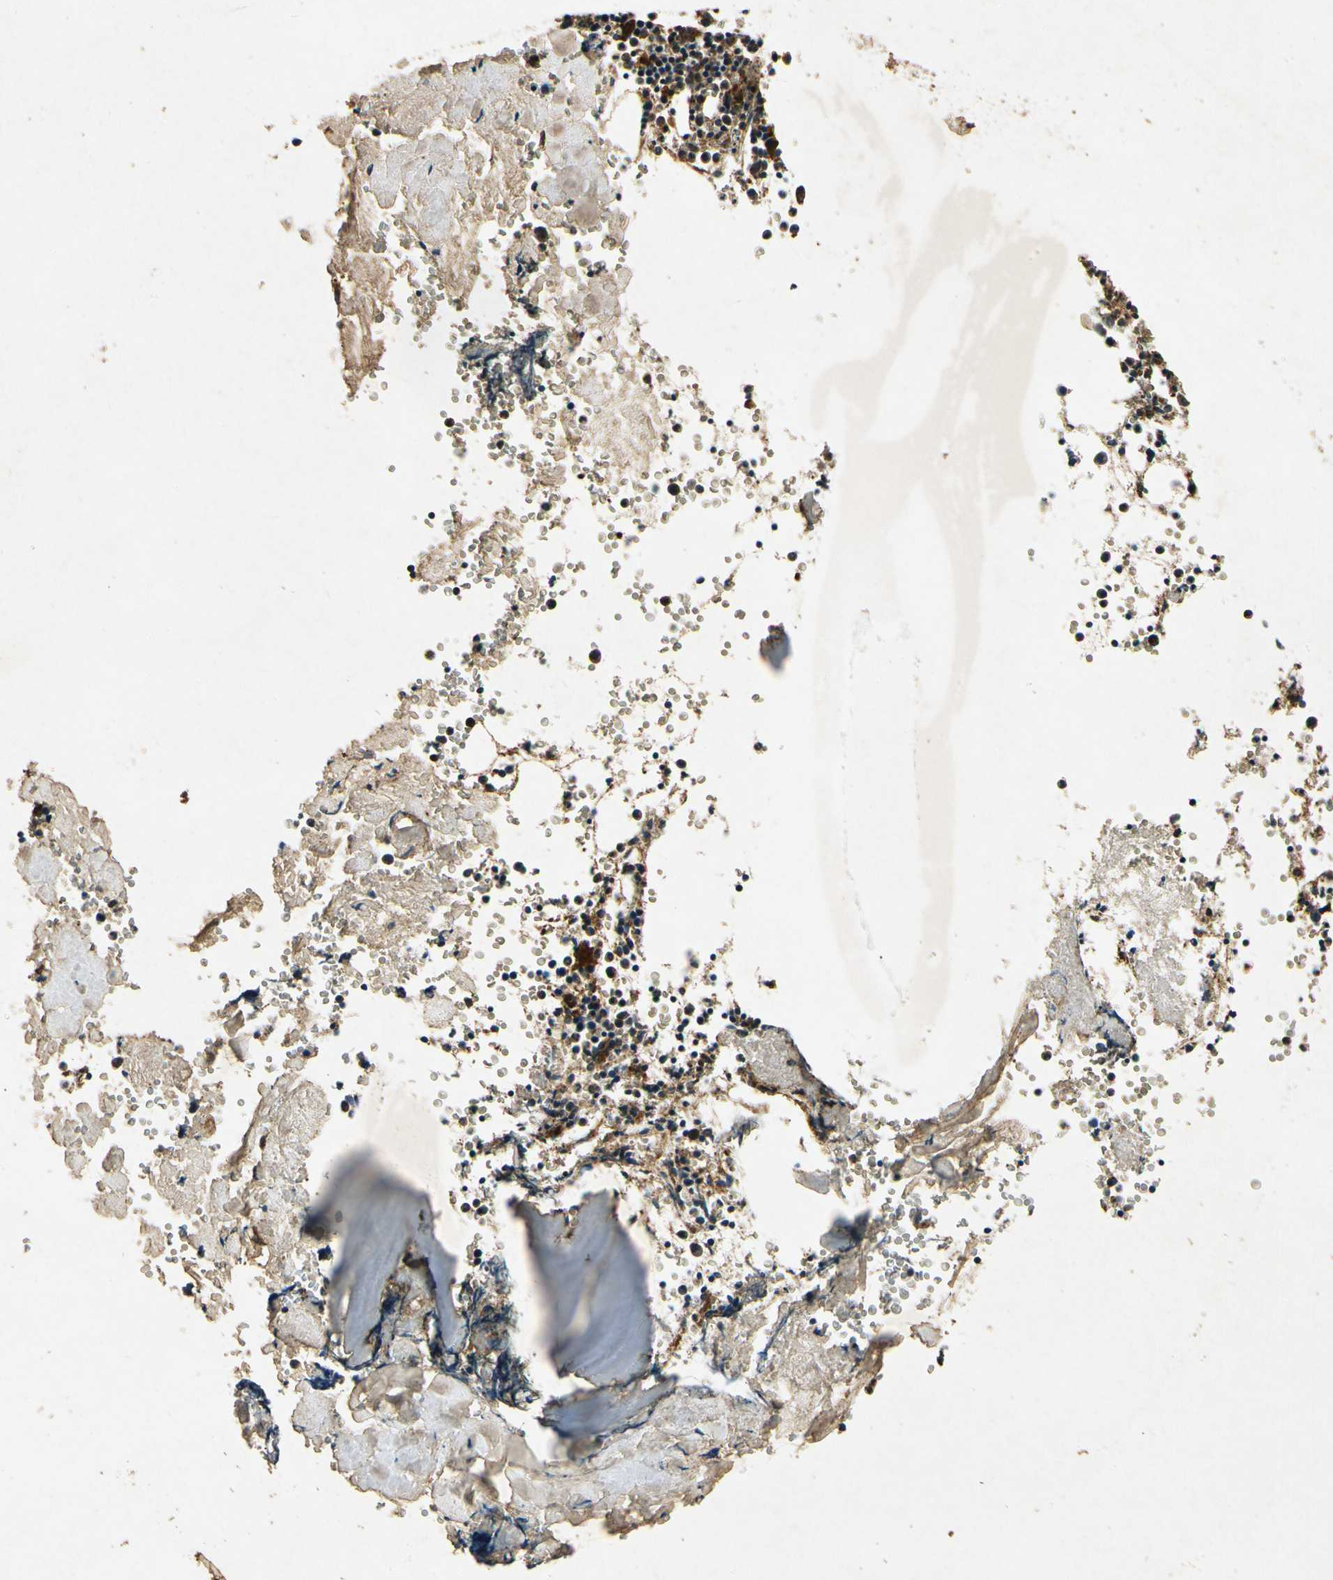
{"staining": {"intensity": "strong", "quantity": "25%-75%", "location": "cytoplasmic/membranous"}, "tissue": "bone marrow", "cell_type": "Hematopoietic cells", "image_type": "normal", "snomed": [{"axis": "morphology", "description": "Normal tissue, NOS"}, {"axis": "morphology", "description": "Inflammation, NOS"}, {"axis": "topography", "description": "Bone marrow"}], "caption": "This micrograph demonstrates IHC staining of unremarkable human bone marrow, with high strong cytoplasmic/membranous staining in about 25%-75% of hematopoietic cells.", "gene": "PRDX3", "patient": {"sex": "female", "age": 17}}